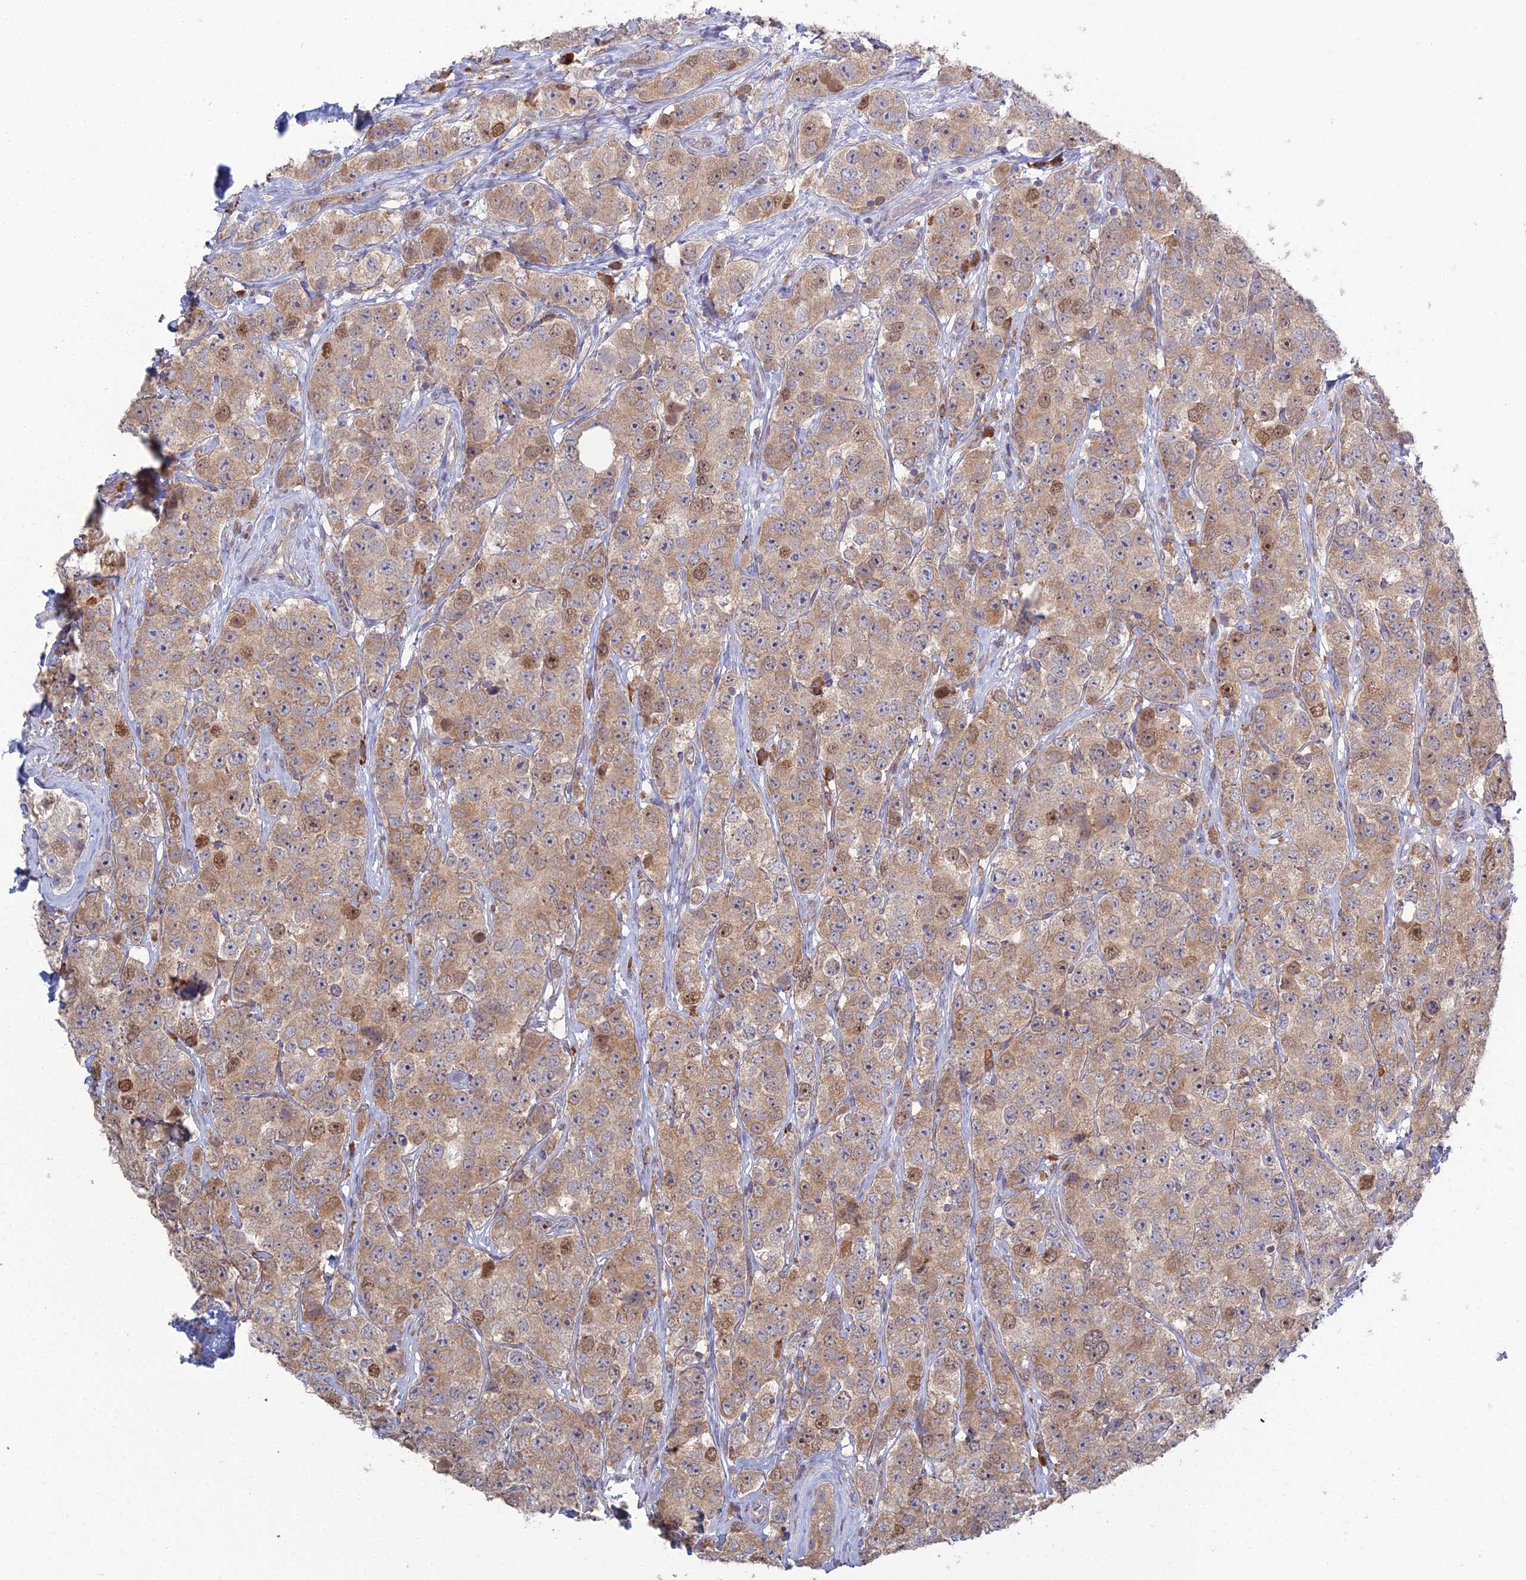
{"staining": {"intensity": "moderate", "quantity": ">75%", "location": "cytoplasmic/membranous,nuclear"}, "tissue": "testis cancer", "cell_type": "Tumor cells", "image_type": "cancer", "snomed": [{"axis": "morphology", "description": "Seminoma, NOS"}, {"axis": "topography", "description": "Testis"}], "caption": "There is medium levels of moderate cytoplasmic/membranous and nuclear positivity in tumor cells of seminoma (testis), as demonstrated by immunohistochemical staining (brown color).", "gene": "TRAPPC6A", "patient": {"sex": "male", "age": 28}}